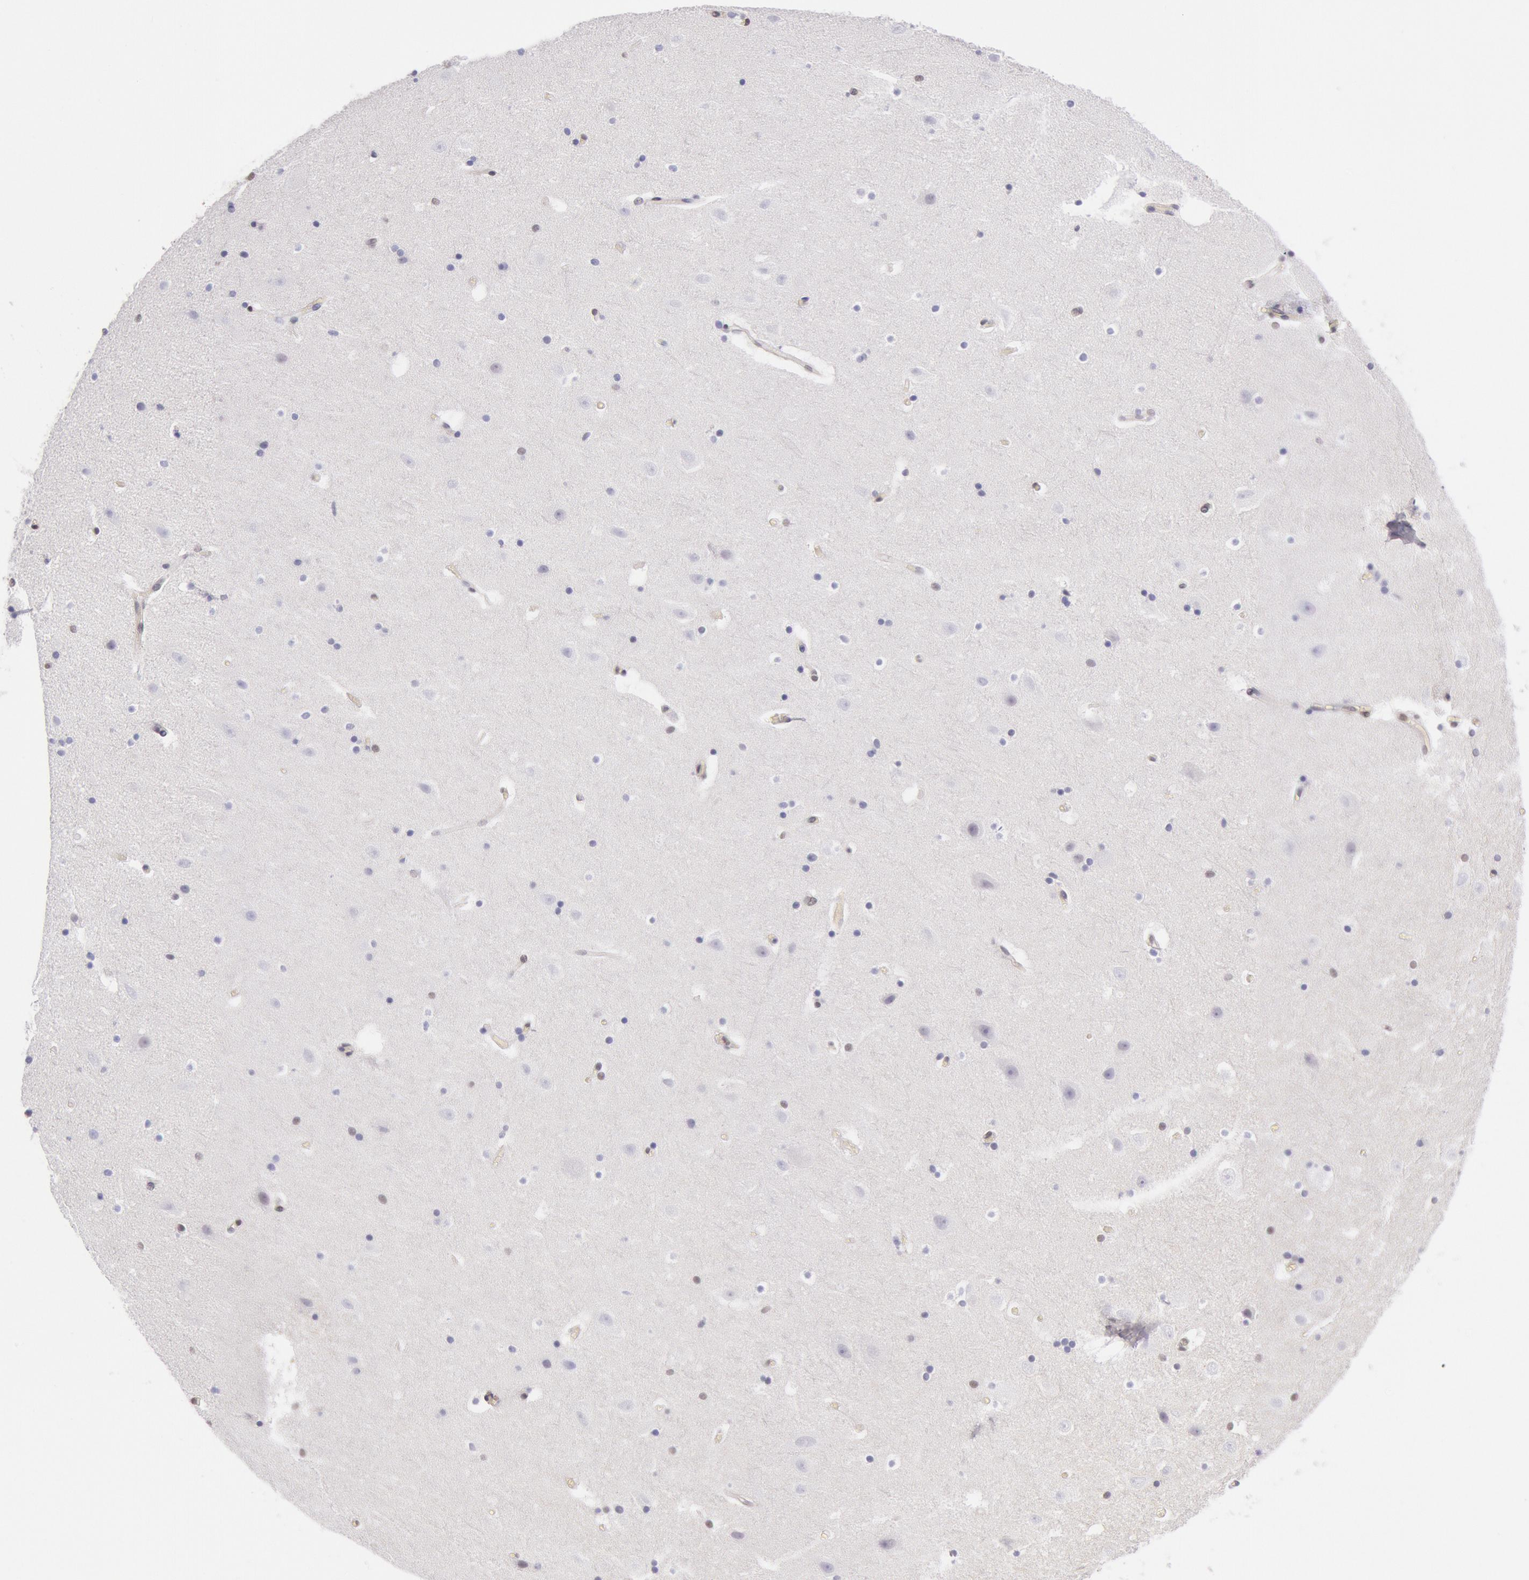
{"staining": {"intensity": "negative", "quantity": "none", "location": "none"}, "tissue": "hippocampus", "cell_type": "Glial cells", "image_type": "normal", "snomed": [{"axis": "morphology", "description": "Normal tissue, NOS"}, {"axis": "topography", "description": "Hippocampus"}], "caption": "Immunohistochemistry of benign hippocampus reveals no expression in glial cells. (Immunohistochemistry (ihc), brightfield microscopy, high magnification).", "gene": "TASL", "patient": {"sex": "male", "age": 45}}